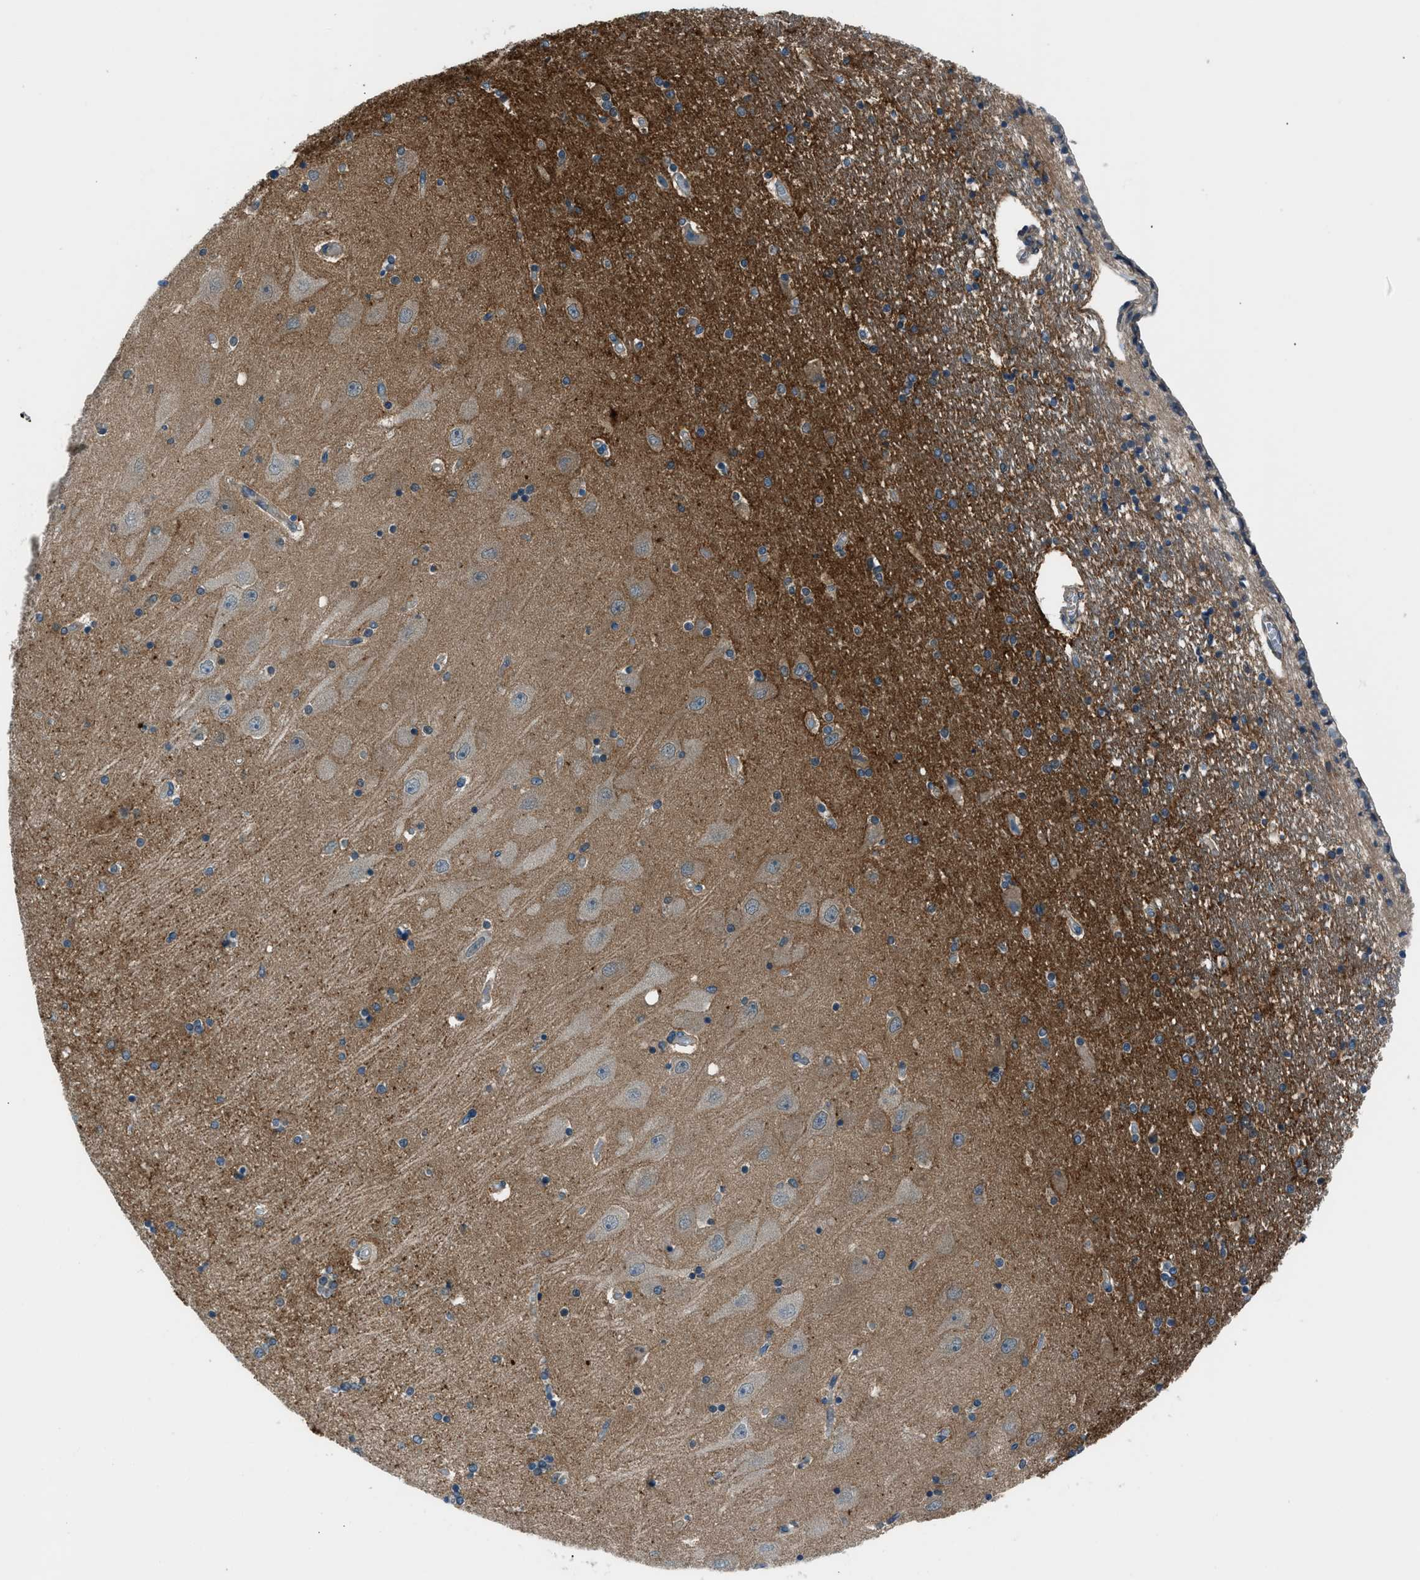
{"staining": {"intensity": "moderate", "quantity": "25%-75%", "location": "cytoplasmic/membranous"}, "tissue": "hippocampus", "cell_type": "Glial cells", "image_type": "normal", "snomed": [{"axis": "morphology", "description": "Normal tissue, NOS"}, {"axis": "topography", "description": "Hippocampus"}], "caption": "Immunohistochemistry (IHC) histopathology image of normal hippocampus stained for a protein (brown), which shows medium levels of moderate cytoplasmic/membranous staining in approximately 25%-75% of glial cells.", "gene": "EDARADD", "patient": {"sex": "female", "age": 54}}